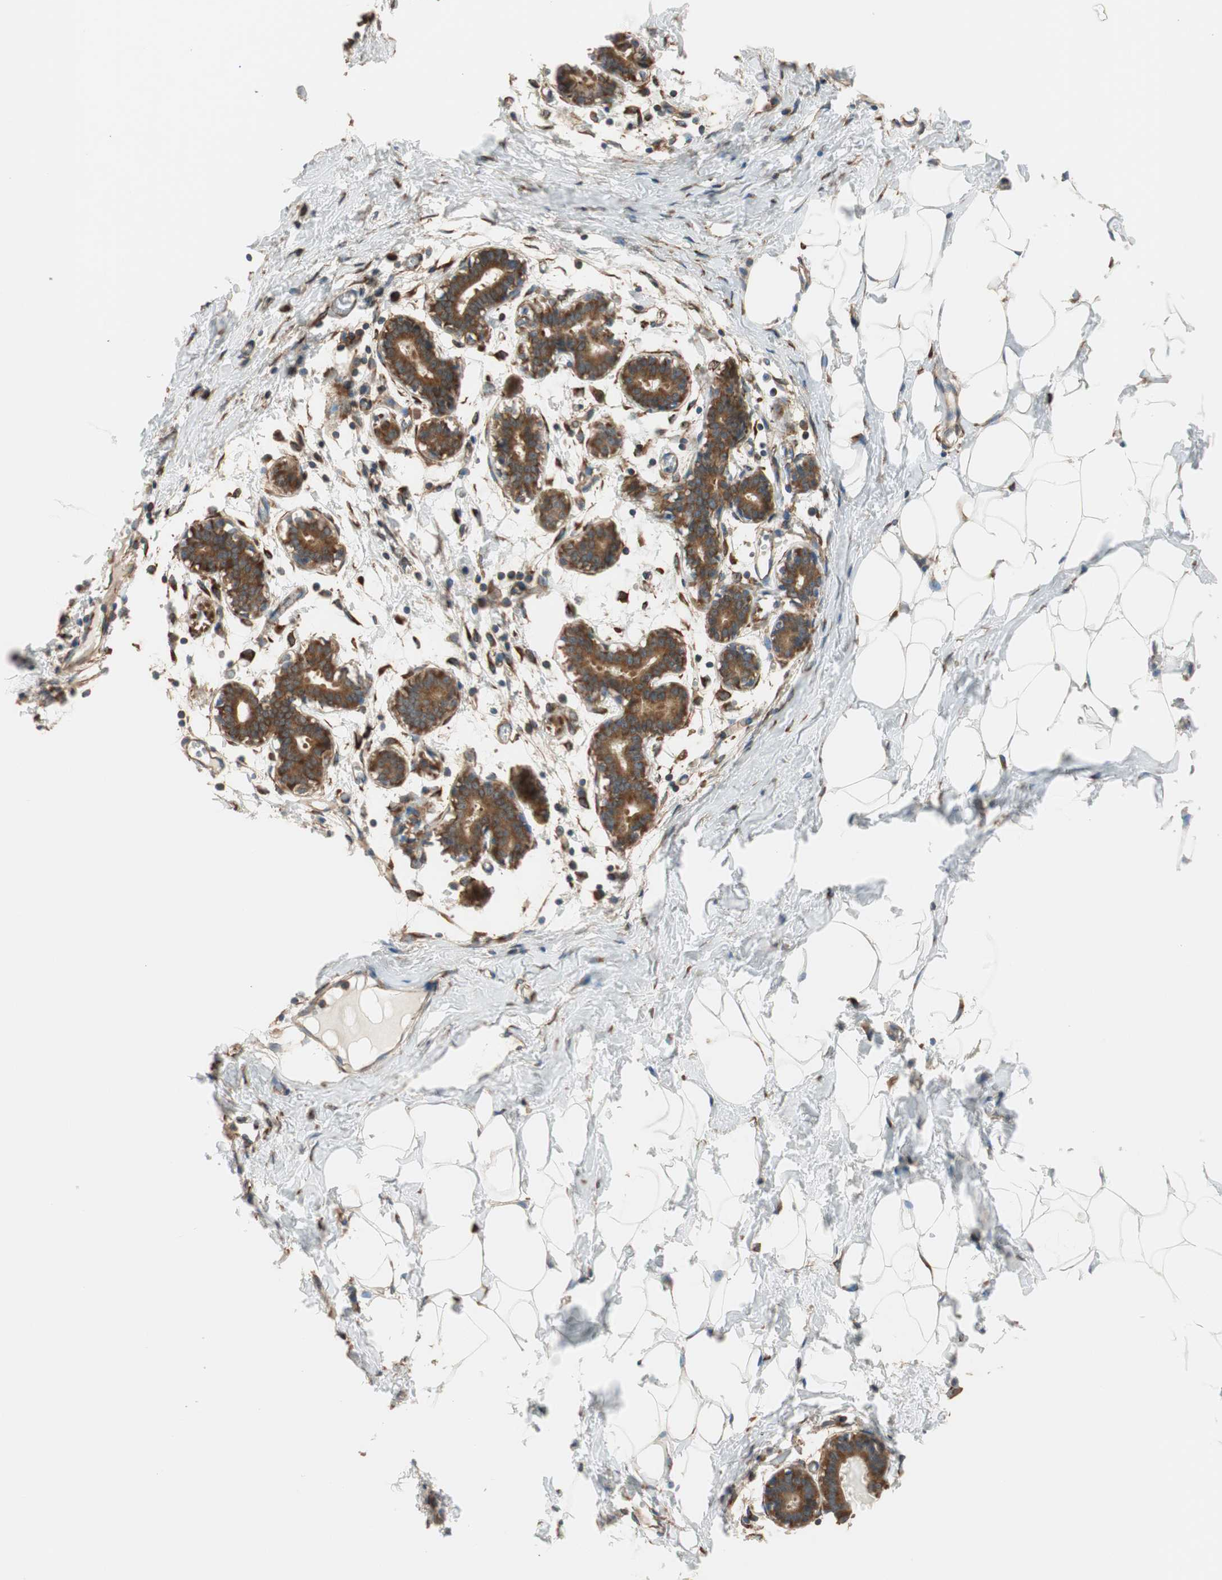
{"staining": {"intensity": "weak", "quantity": ">75%", "location": "cytoplasmic/membranous"}, "tissue": "breast", "cell_type": "Adipocytes", "image_type": "normal", "snomed": [{"axis": "morphology", "description": "Normal tissue, NOS"}, {"axis": "topography", "description": "Breast"}], "caption": "Immunohistochemistry (IHC) of unremarkable human breast exhibits low levels of weak cytoplasmic/membranous staining in about >75% of adipocytes.", "gene": "WASL", "patient": {"sex": "female", "age": 27}}